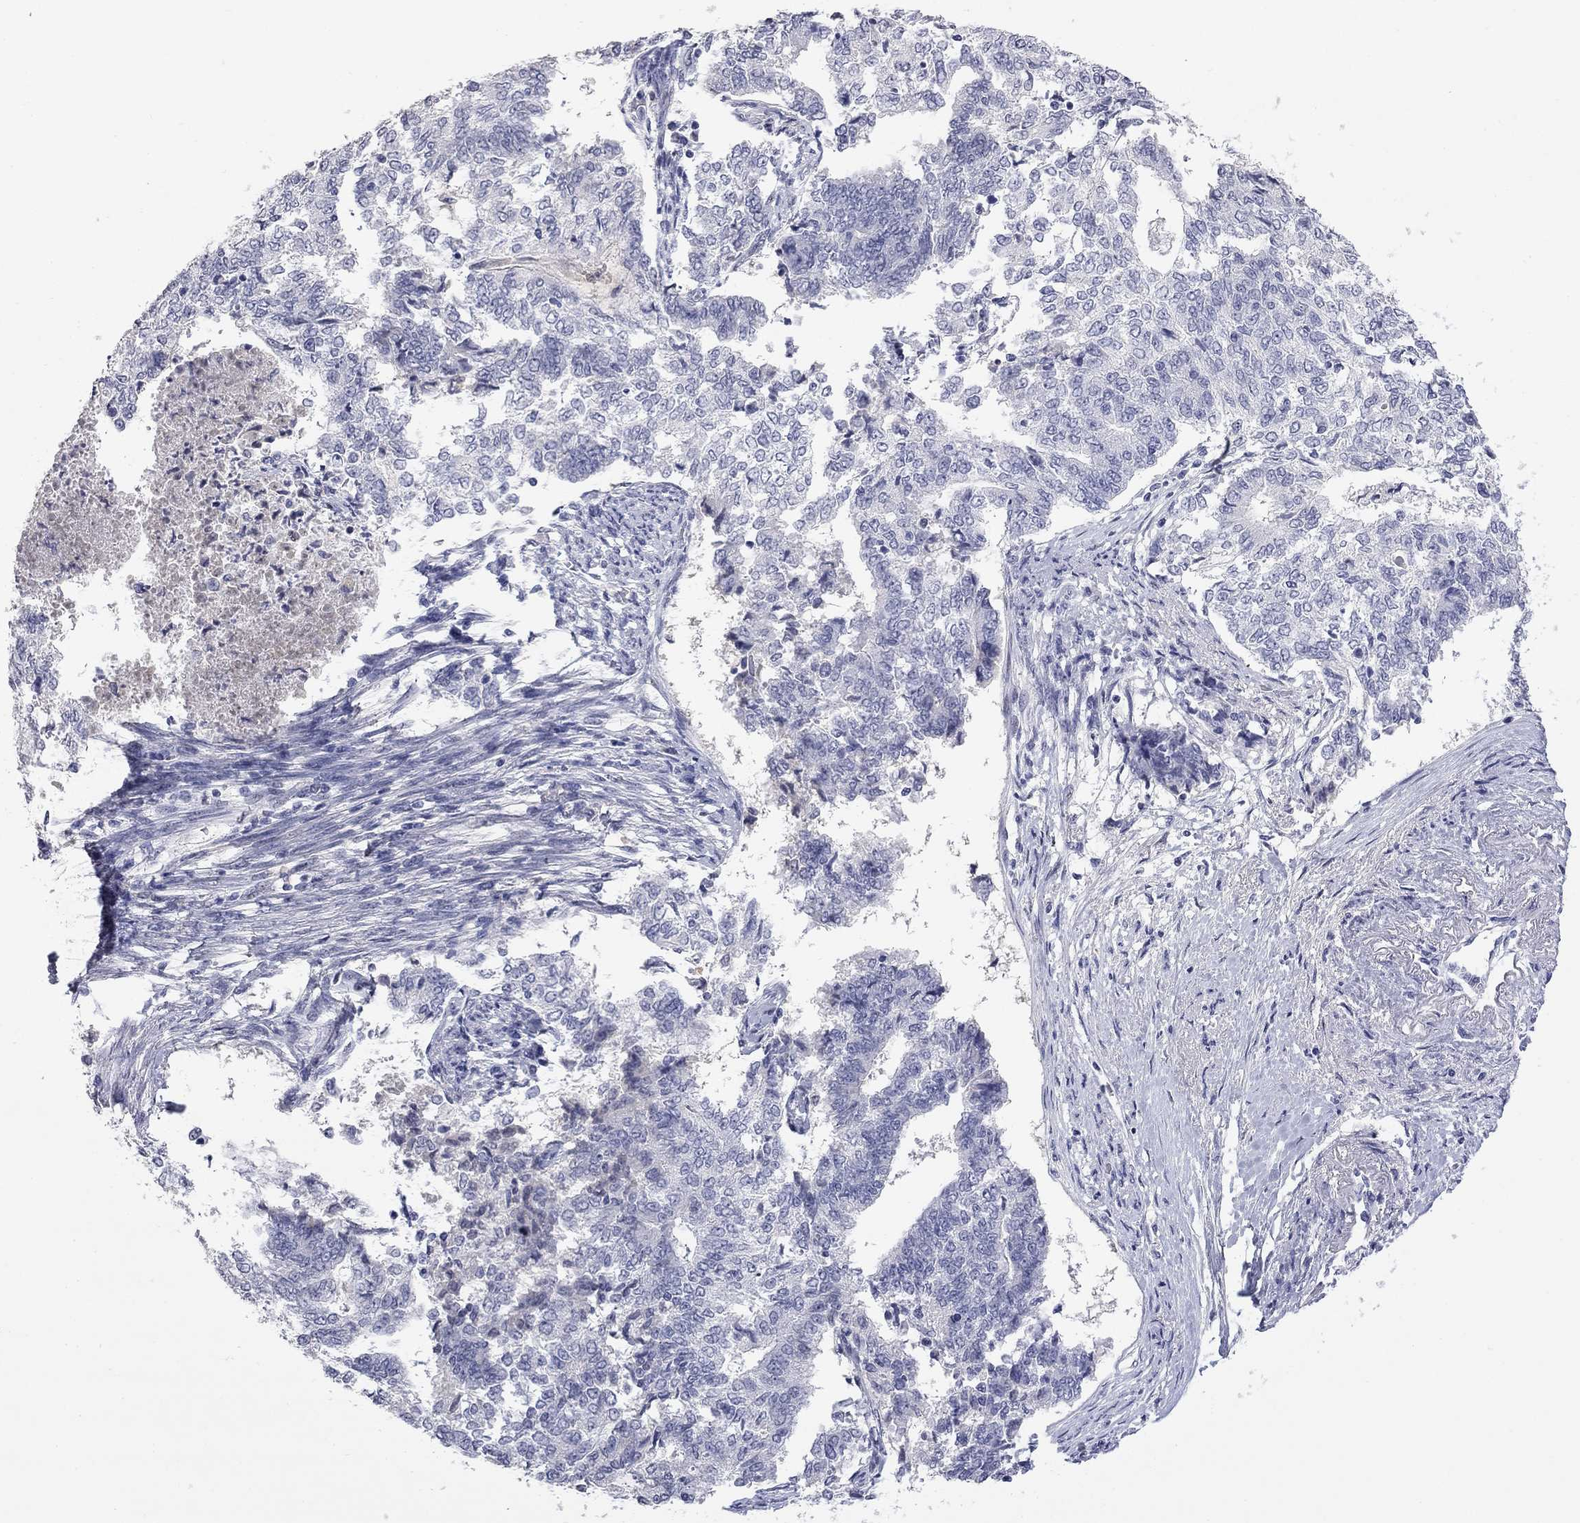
{"staining": {"intensity": "negative", "quantity": "none", "location": "none"}, "tissue": "endometrial cancer", "cell_type": "Tumor cells", "image_type": "cancer", "snomed": [{"axis": "morphology", "description": "Adenocarcinoma, NOS"}, {"axis": "topography", "description": "Endometrium"}], "caption": "The image shows no significant positivity in tumor cells of endometrial cancer (adenocarcinoma).", "gene": "SLC51A", "patient": {"sex": "female", "age": 65}}